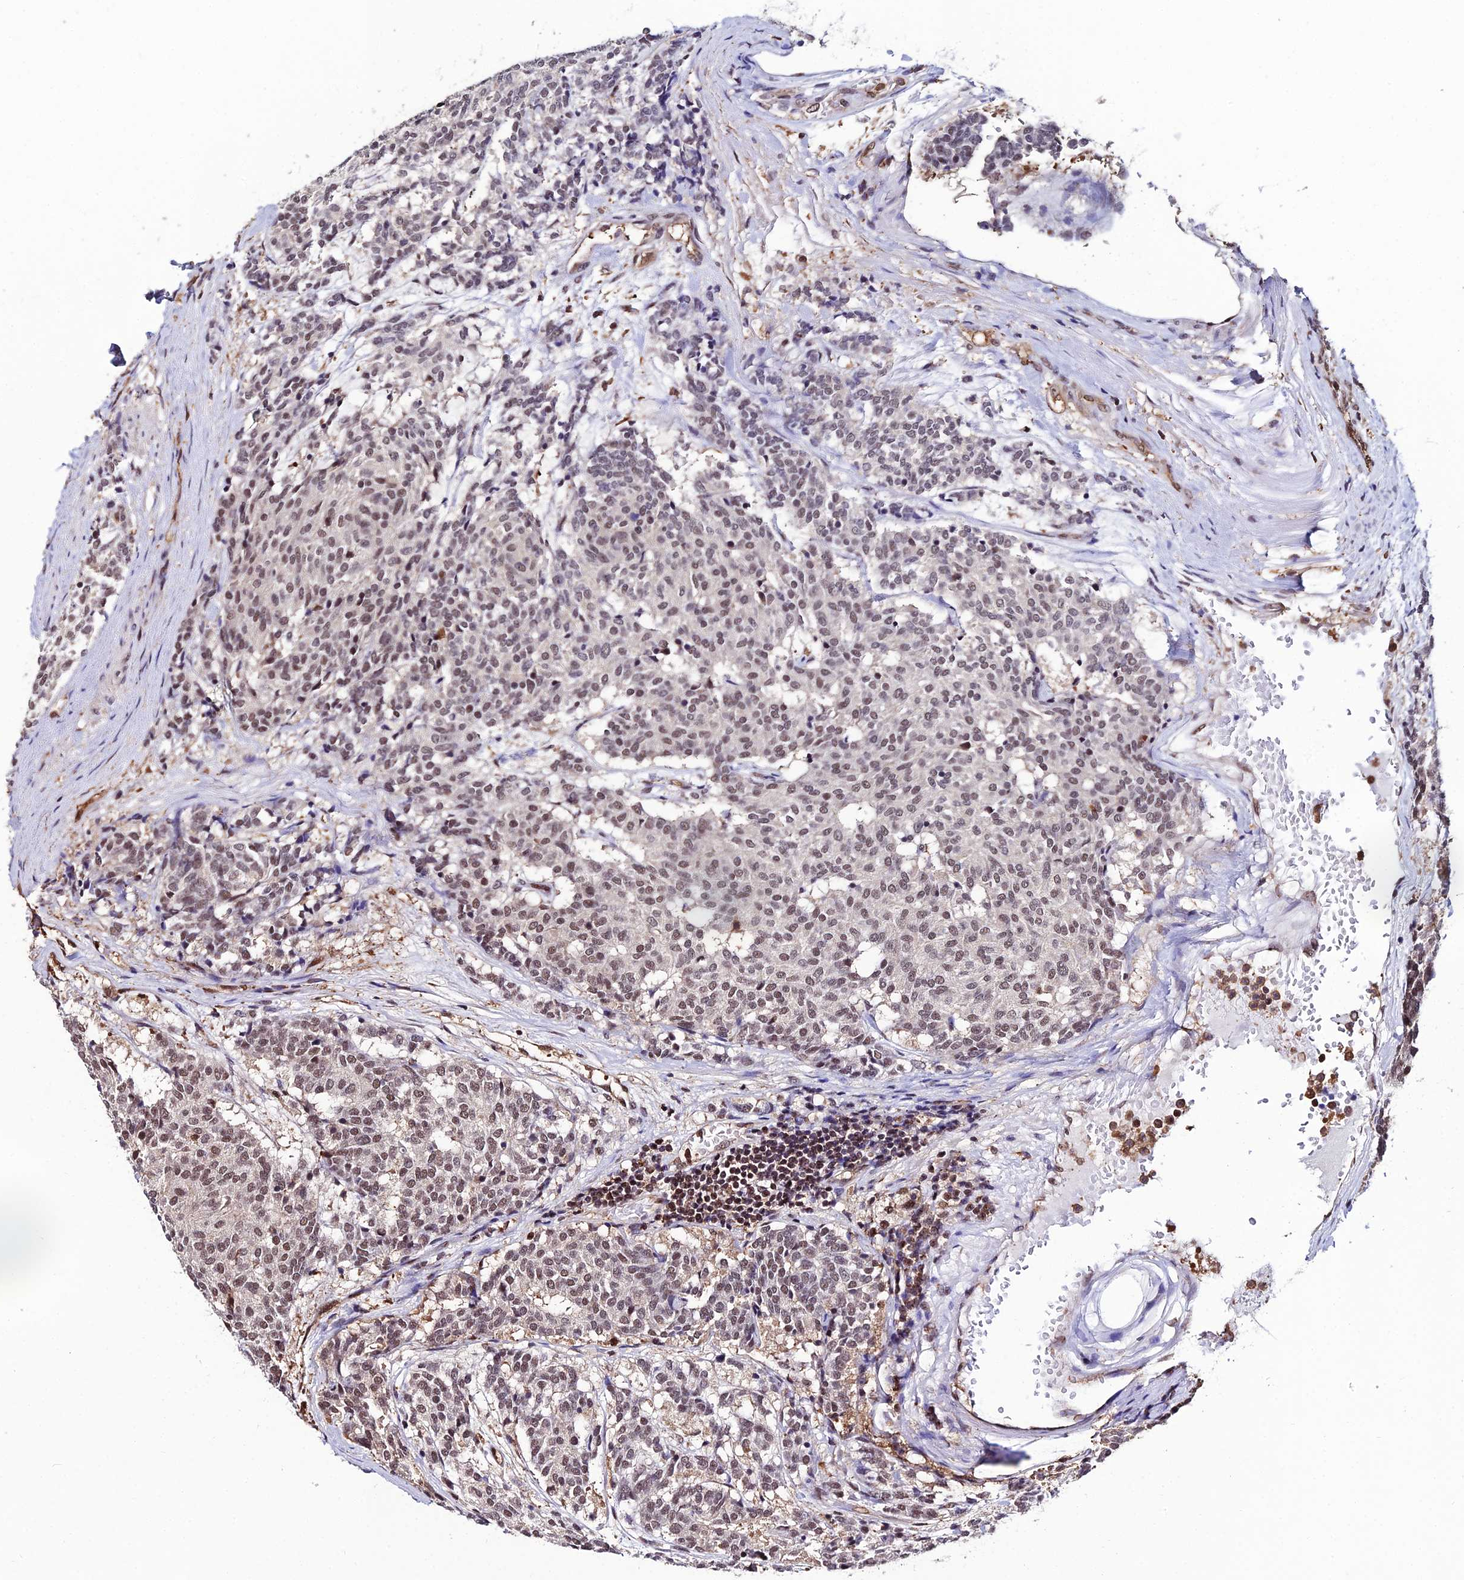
{"staining": {"intensity": "moderate", "quantity": "<25%", "location": "nuclear"}, "tissue": "carcinoid", "cell_type": "Tumor cells", "image_type": "cancer", "snomed": [{"axis": "morphology", "description": "Carcinoid, malignant, NOS"}, {"axis": "topography", "description": "Pancreas"}], "caption": "Carcinoid stained with a brown dye demonstrates moderate nuclear positive staining in about <25% of tumor cells.", "gene": "PPP4C", "patient": {"sex": "female", "age": 54}}